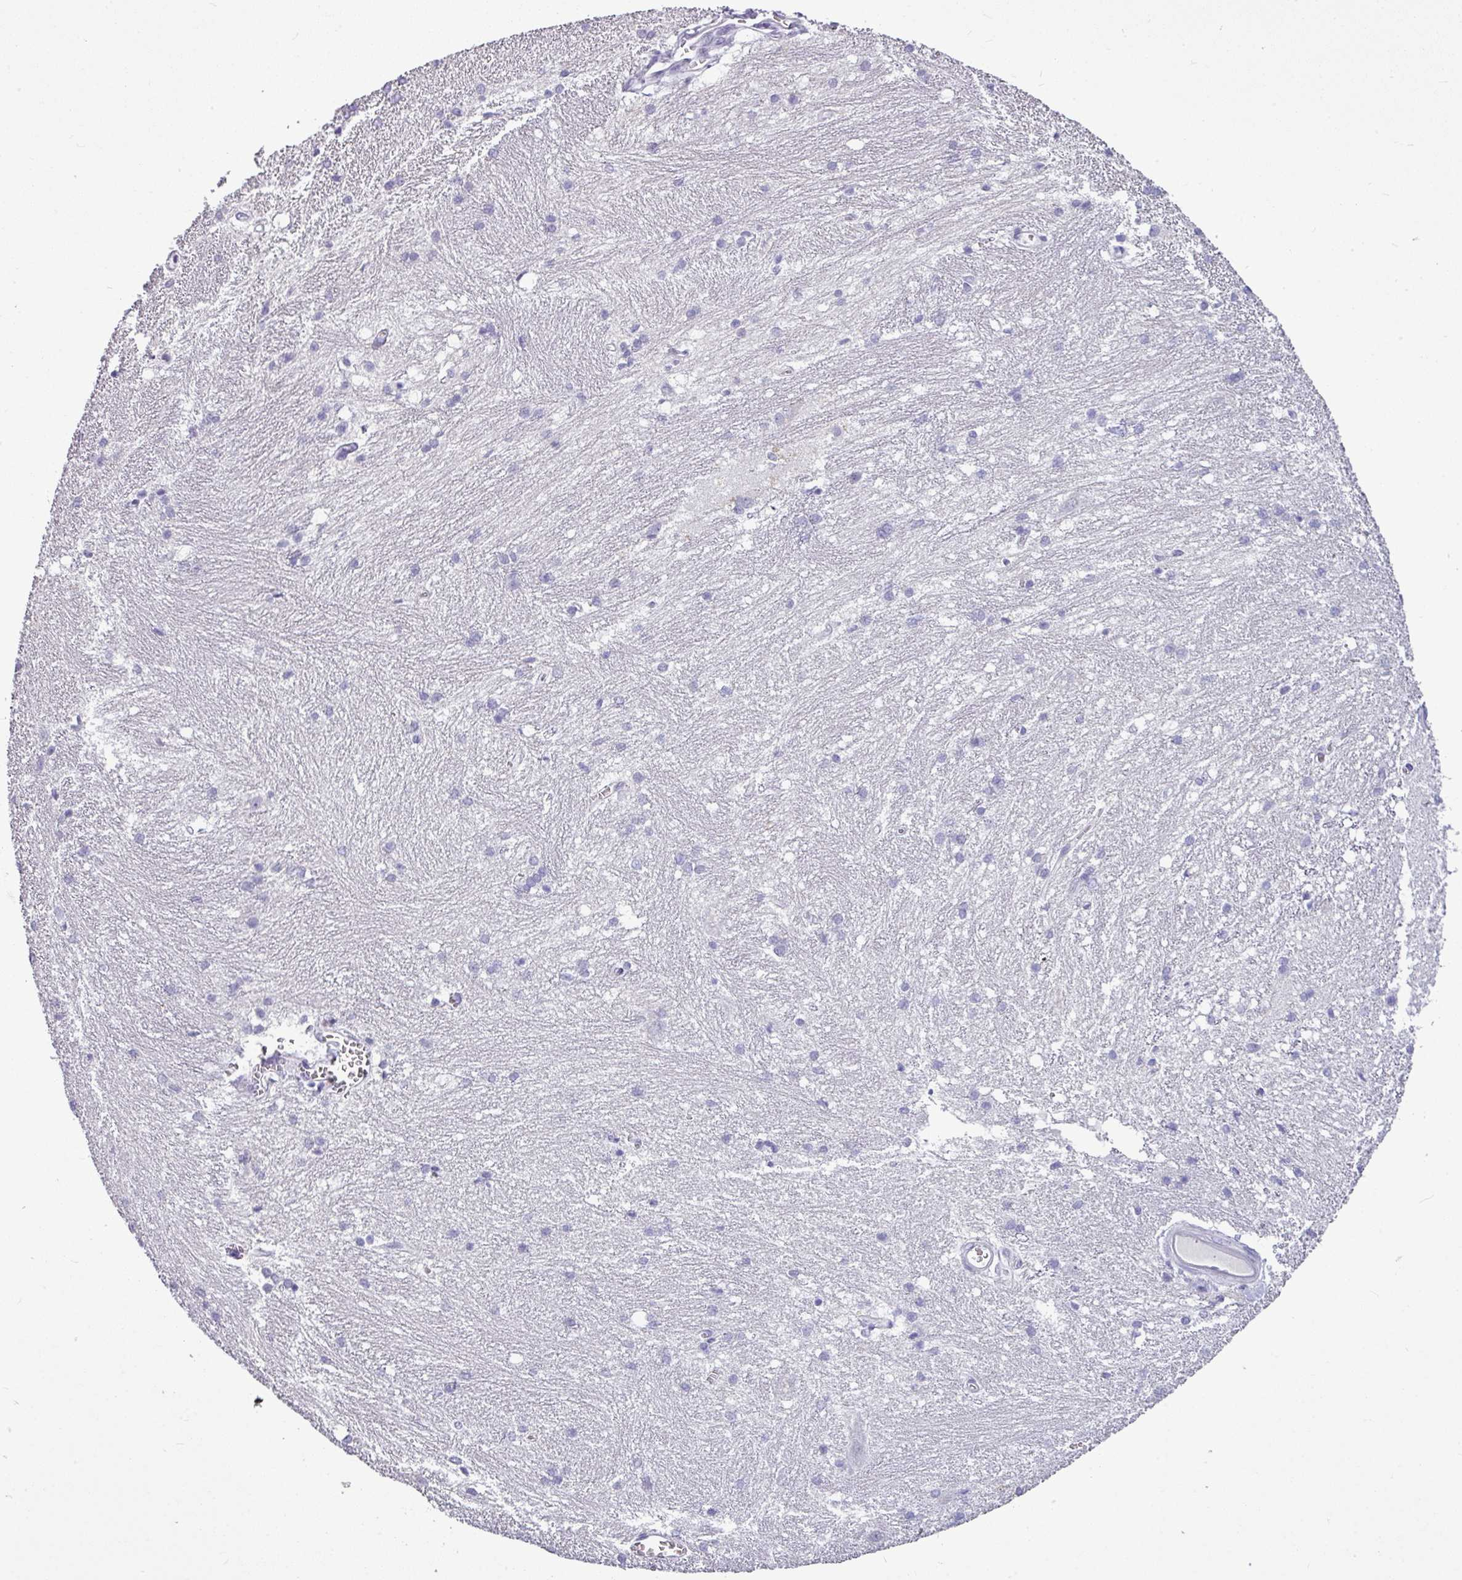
{"staining": {"intensity": "negative", "quantity": "none", "location": "none"}, "tissue": "caudate", "cell_type": "Glial cells", "image_type": "normal", "snomed": [{"axis": "morphology", "description": "Normal tissue, NOS"}, {"axis": "topography", "description": "Lateral ventricle wall"}], "caption": "An immunohistochemistry (IHC) histopathology image of unremarkable caudate is shown. There is no staining in glial cells of caudate. (Brightfield microscopy of DAB (3,3'-diaminobenzidine) immunohistochemistry at high magnification).", "gene": "TMEM91", "patient": {"sex": "male", "age": 37}}